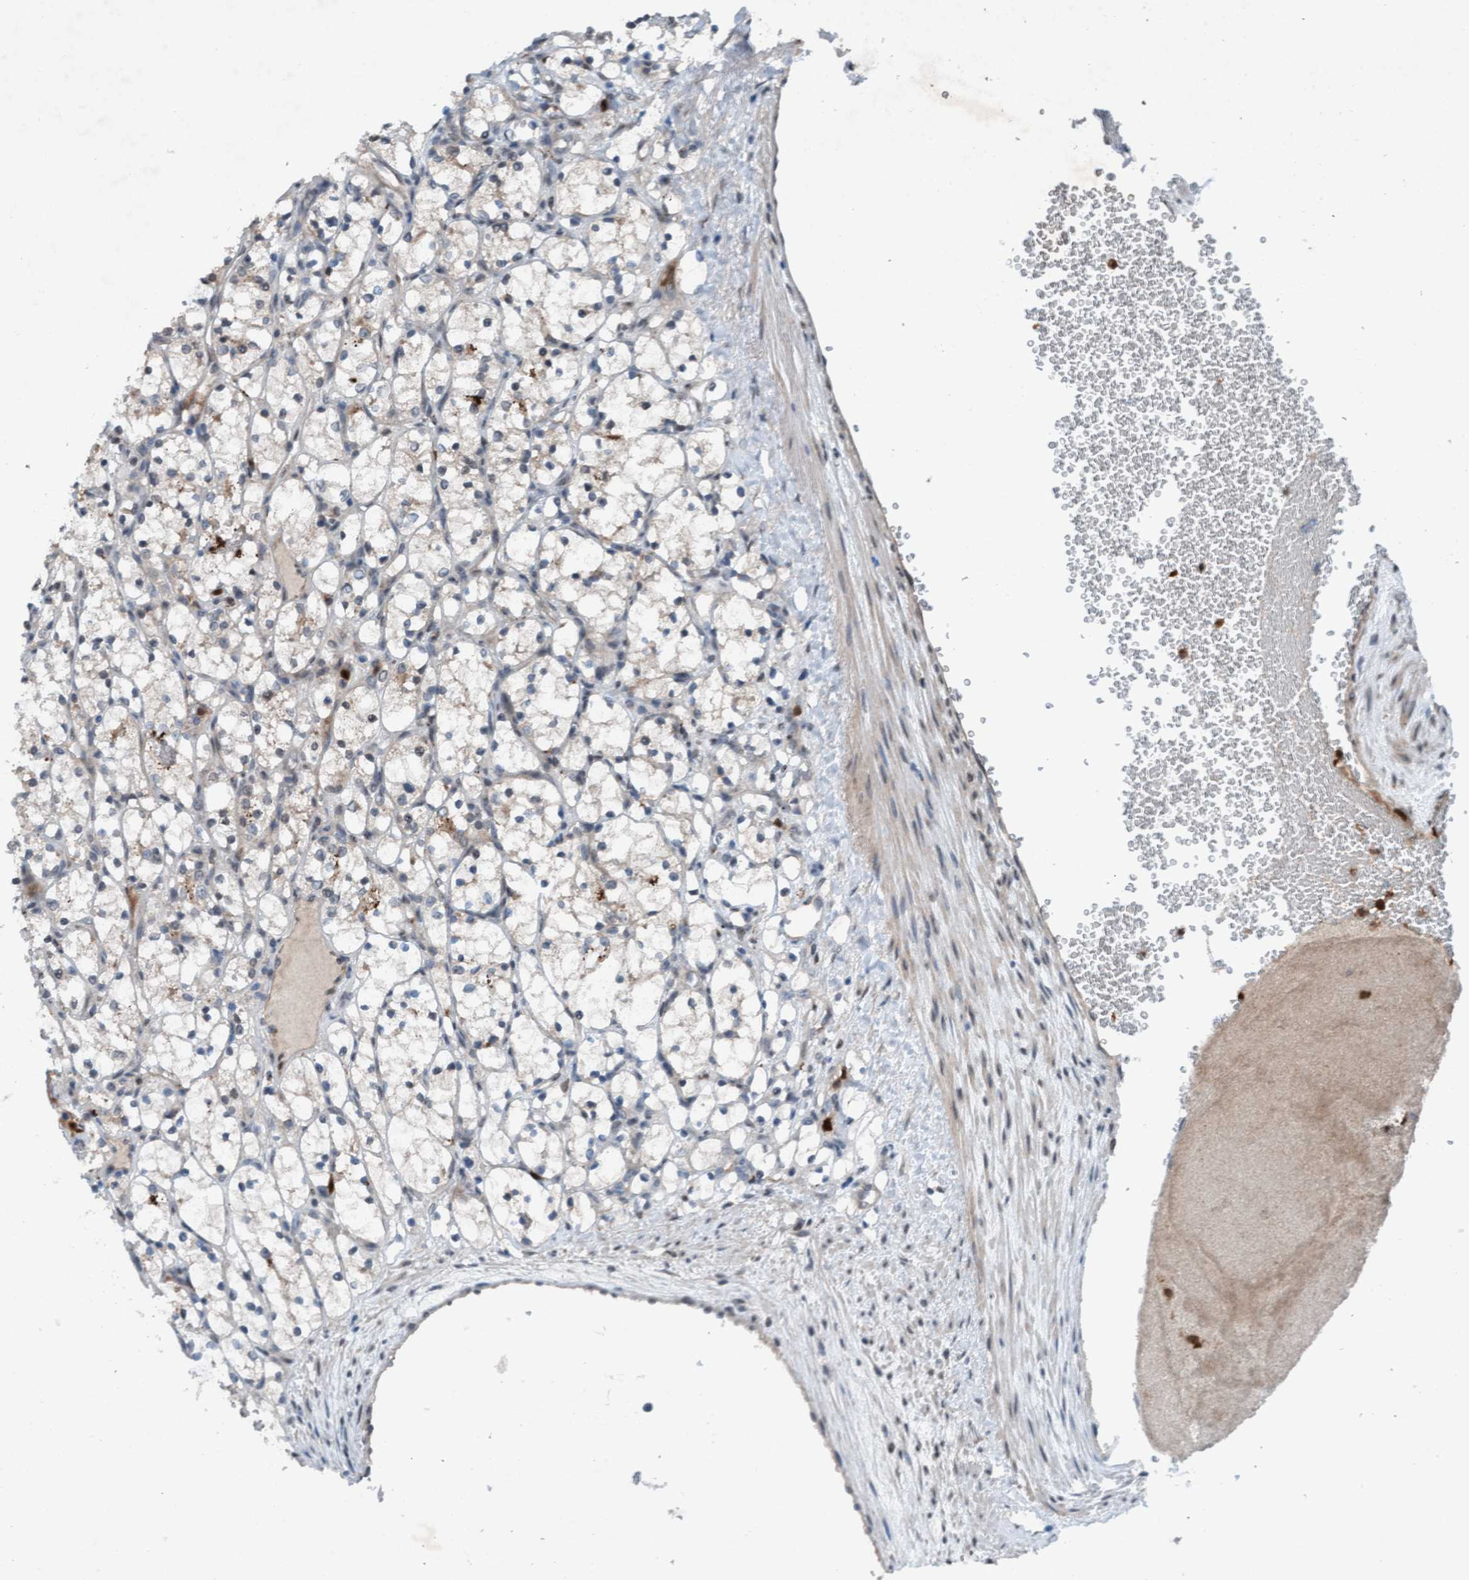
{"staining": {"intensity": "negative", "quantity": "none", "location": "none"}, "tissue": "renal cancer", "cell_type": "Tumor cells", "image_type": "cancer", "snomed": [{"axis": "morphology", "description": "Adenocarcinoma, NOS"}, {"axis": "topography", "description": "Kidney"}], "caption": "Immunohistochemistry (IHC) photomicrograph of human renal cancer (adenocarcinoma) stained for a protein (brown), which exhibits no staining in tumor cells.", "gene": "PLXNB2", "patient": {"sex": "female", "age": 69}}